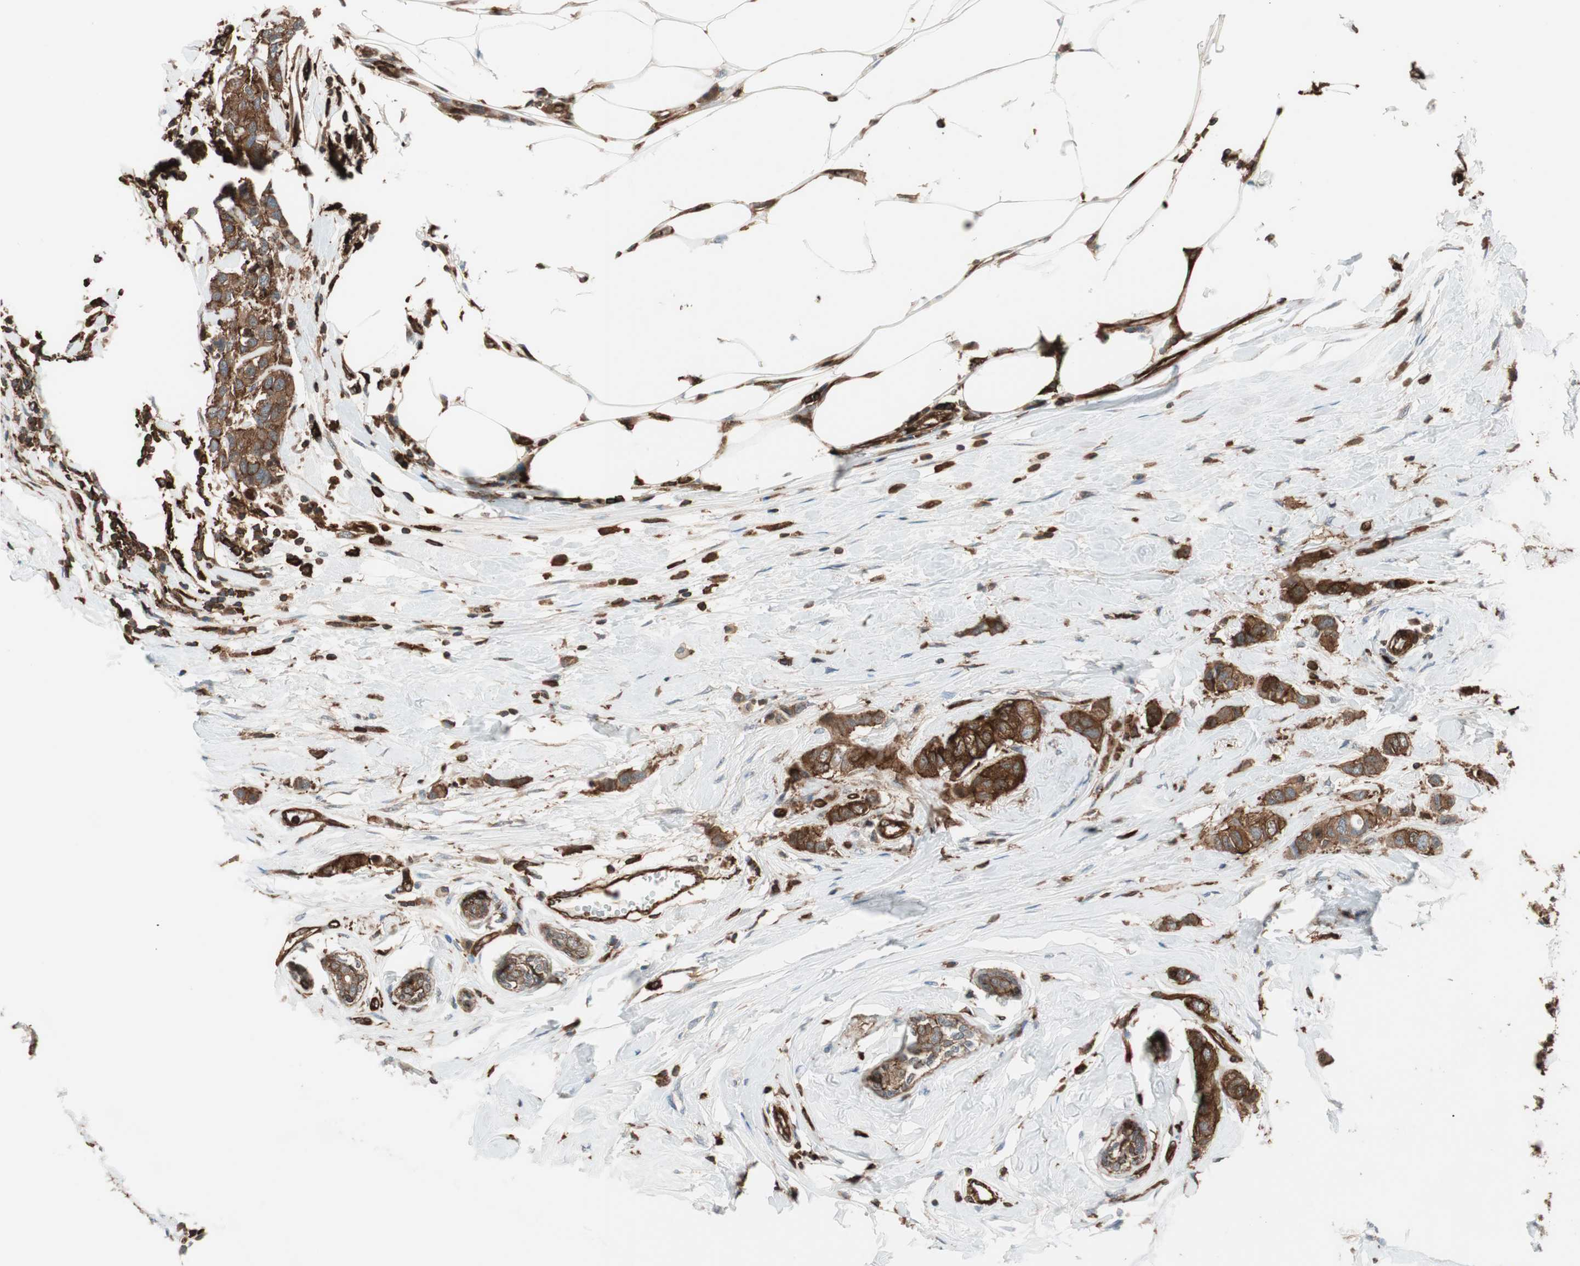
{"staining": {"intensity": "strong", "quantity": ">75%", "location": "cytoplasmic/membranous"}, "tissue": "breast cancer", "cell_type": "Tumor cells", "image_type": "cancer", "snomed": [{"axis": "morphology", "description": "Duct carcinoma"}, {"axis": "topography", "description": "Breast"}], "caption": "Strong cytoplasmic/membranous staining is present in approximately >75% of tumor cells in infiltrating ductal carcinoma (breast). The staining is performed using DAB (3,3'-diaminobenzidine) brown chromogen to label protein expression. The nuclei are counter-stained blue using hematoxylin.", "gene": "VASP", "patient": {"sex": "female", "age": 50}}